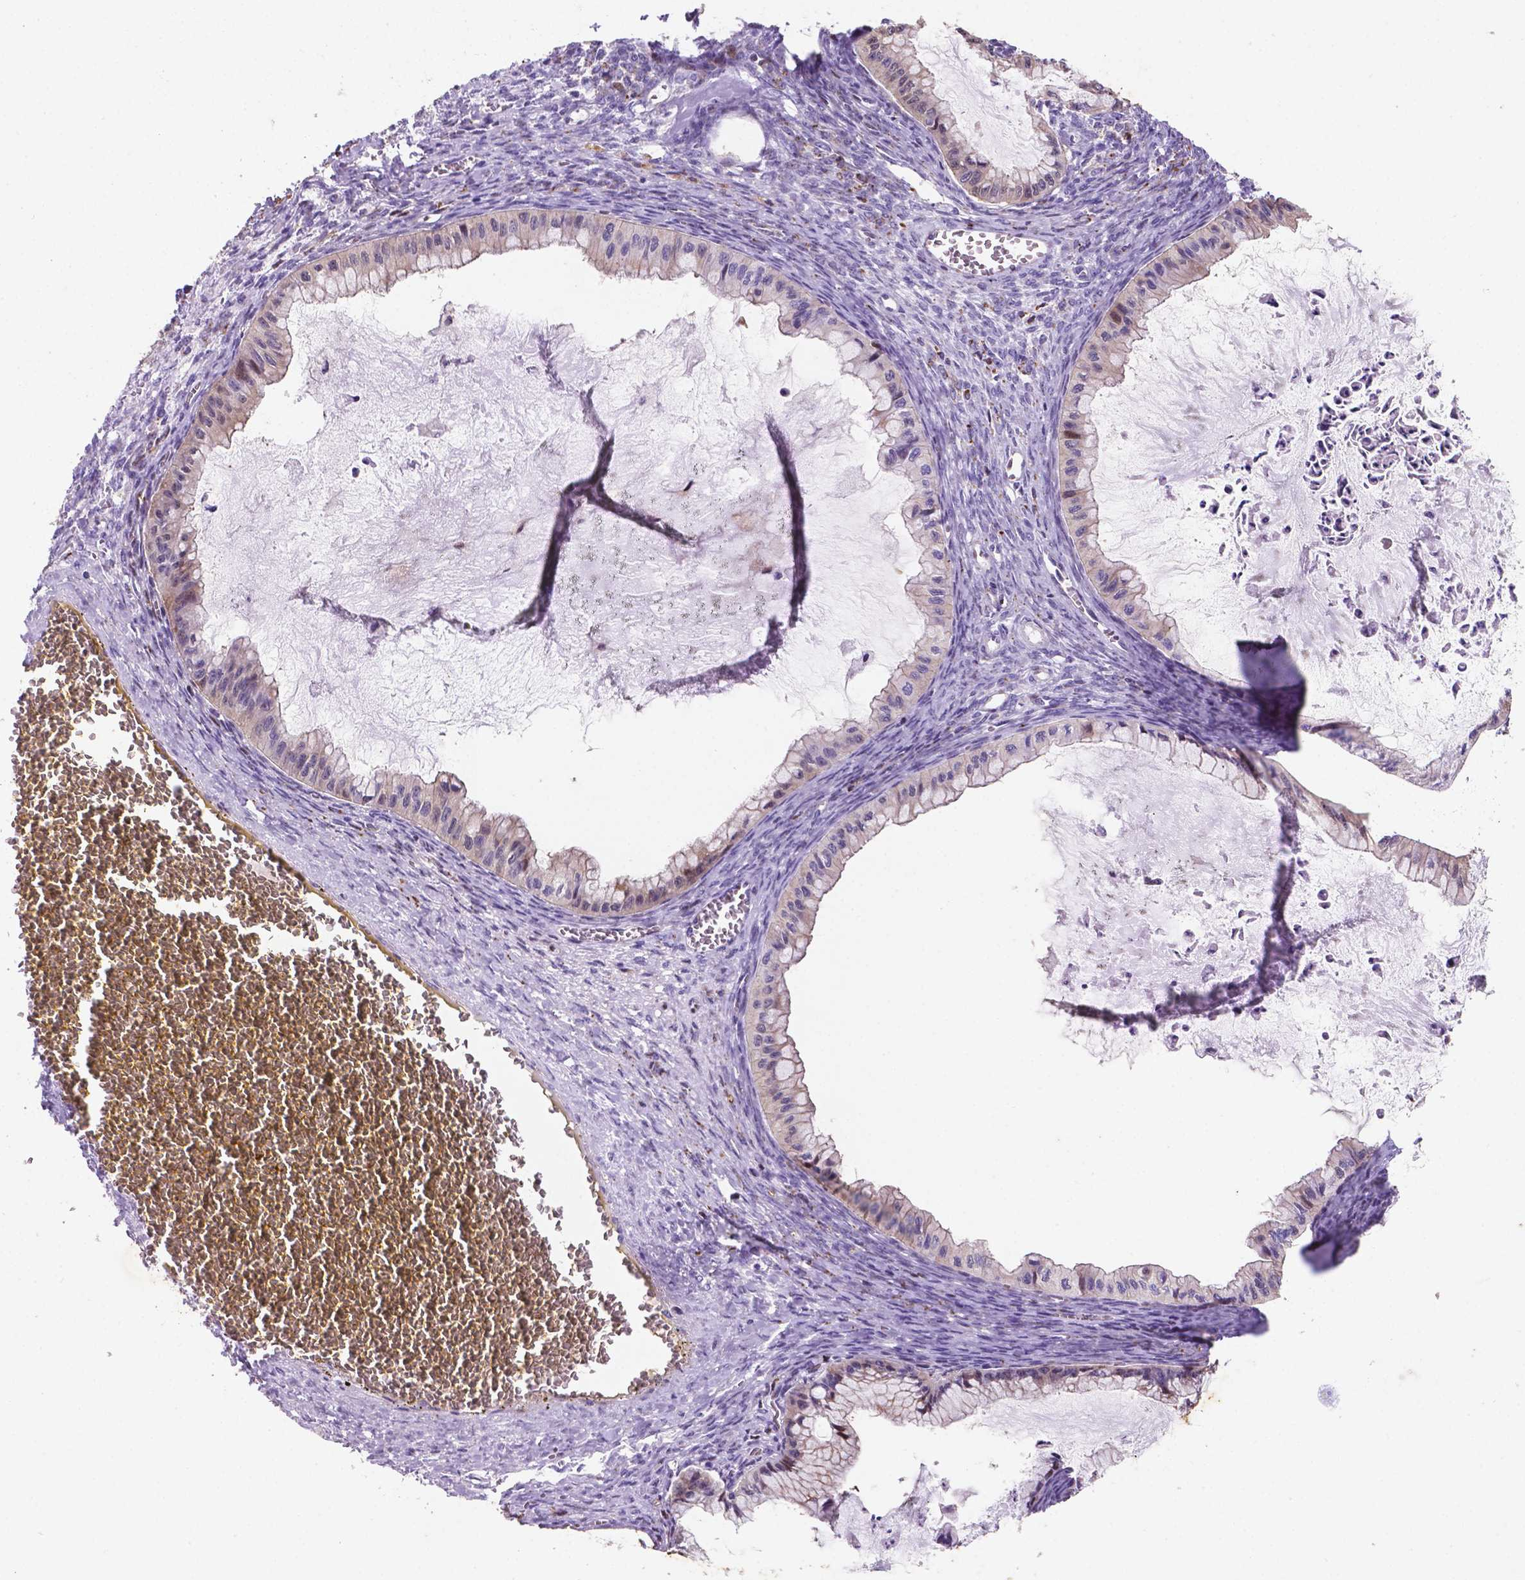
{"staining": {"intensity": "moderate", "quantity": "<25%", "location": "cytoplasmic/membranous,nuclear"}, "tissue": "ovarian cancer", "cell_type": "Tumor cells", "image_type": "cancer", "snomed": [{"axis": "morphology", "description": "Cystadenocarcinoma, mucinous, NOS"}, {"axis": "topography", "description": "Ovary"}], "caption": "Protein staining shows moderate cytoplasmic/membranous and nuclear expression in about <25% of tumor cells in ovarian mucinous cystadenocarcinoma.", "gene": "TM4SF20", "patient": {"sex": "female", "age": 72}}